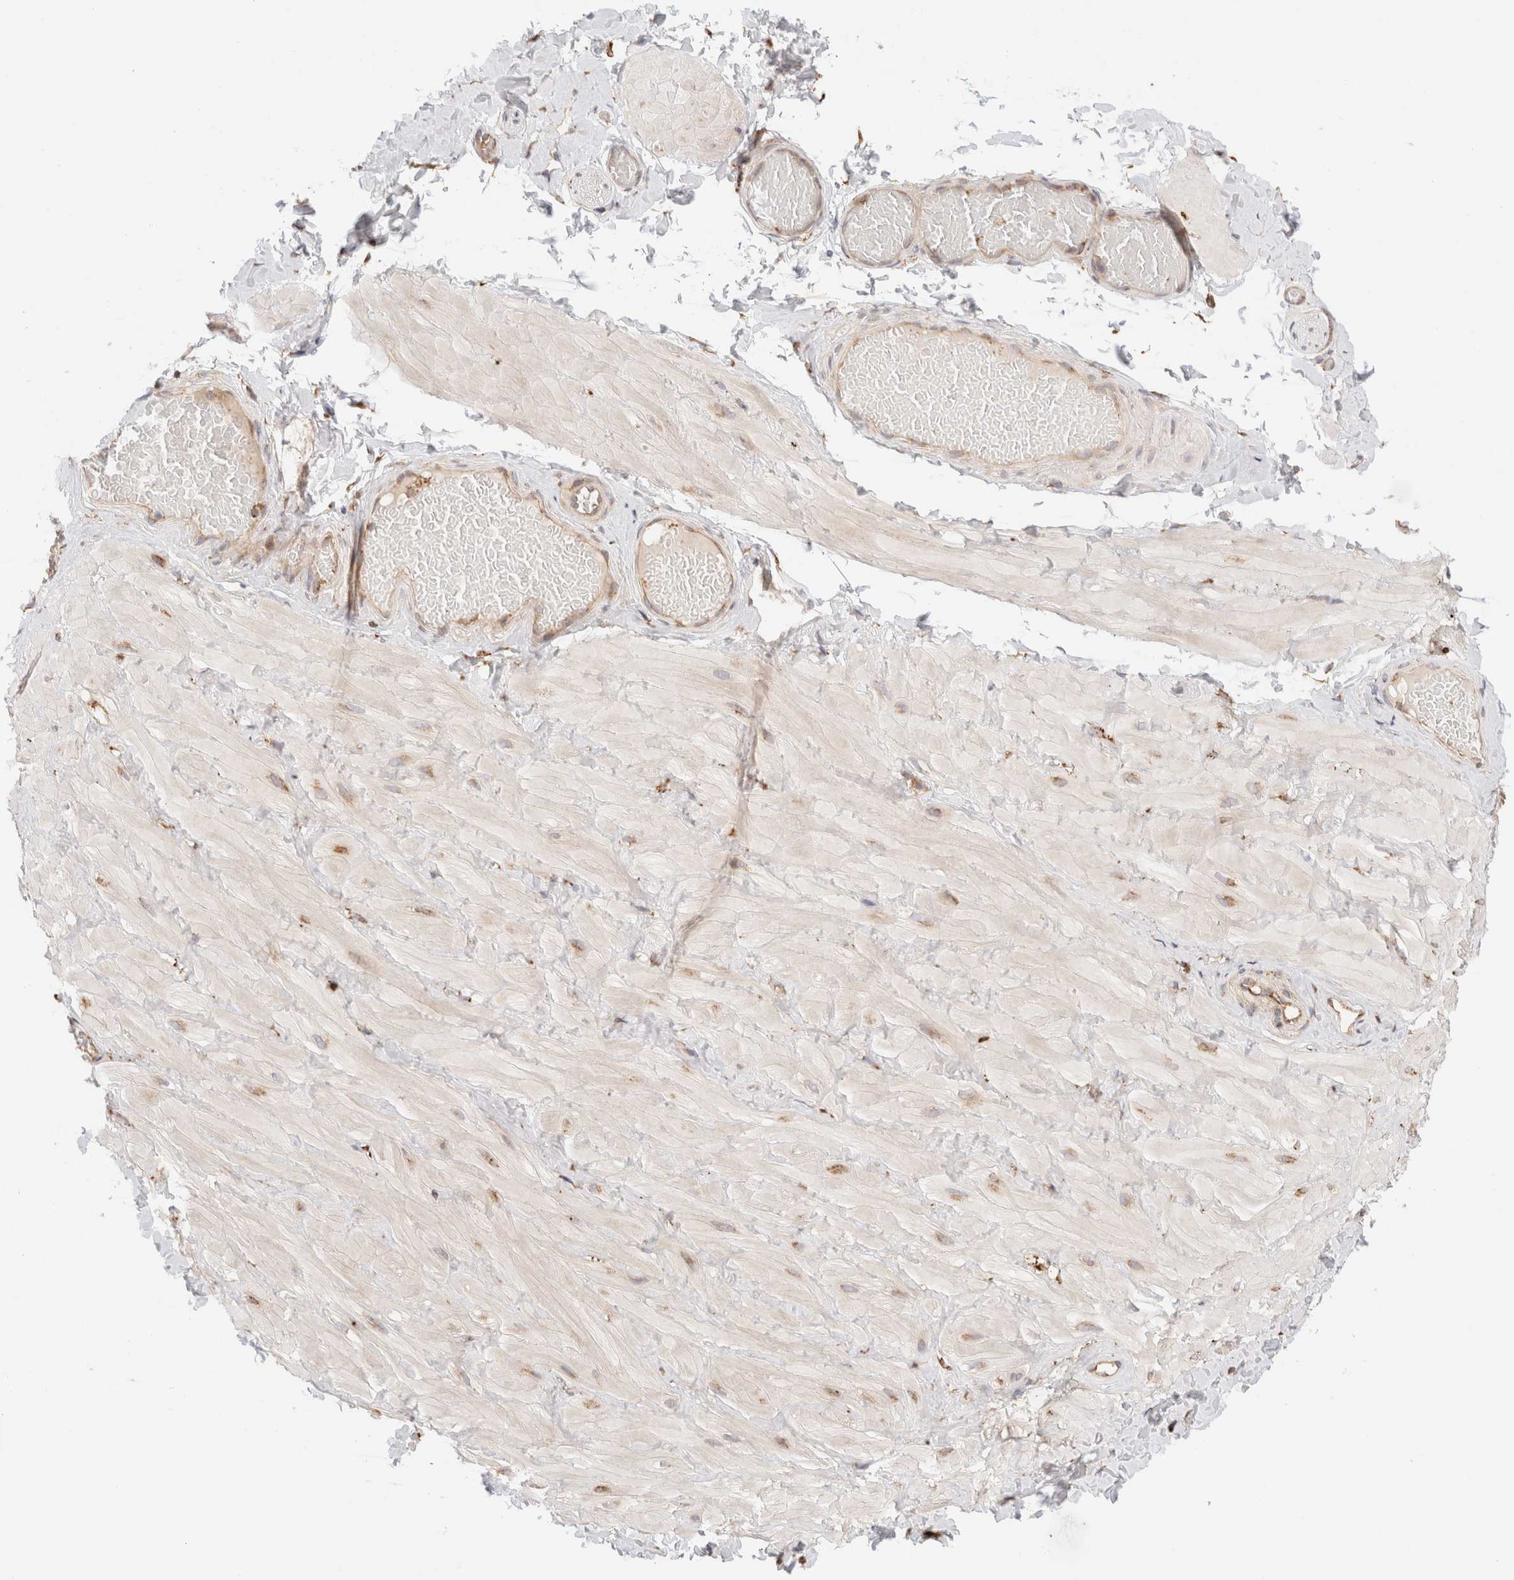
{"staining": {"intensity": "moderate", "quantity": ">75%", "location": "cytoplasmic/membranous"}, "tissue": "adipose tissue", "cell_type": "Adipocytes", "image_type": "normal", "snomed": [{"axis": "morphology", "description": "Normal tissue, NOS"}, {"axis": "topography", "description": "Adipose tissue"}, {"axis": "topography", "description": "Vascular tissue"}, {"axis": "topography", "description": "Peripheral nerve tissue"}], "caption": "Human adipose tissue stained with a brown dye reveals moderate cytoplasmic/membranous positive expression in approximately >75% of adipocytes.", "gene": "FER", "patient": {"sex": "male", "age": 25}}